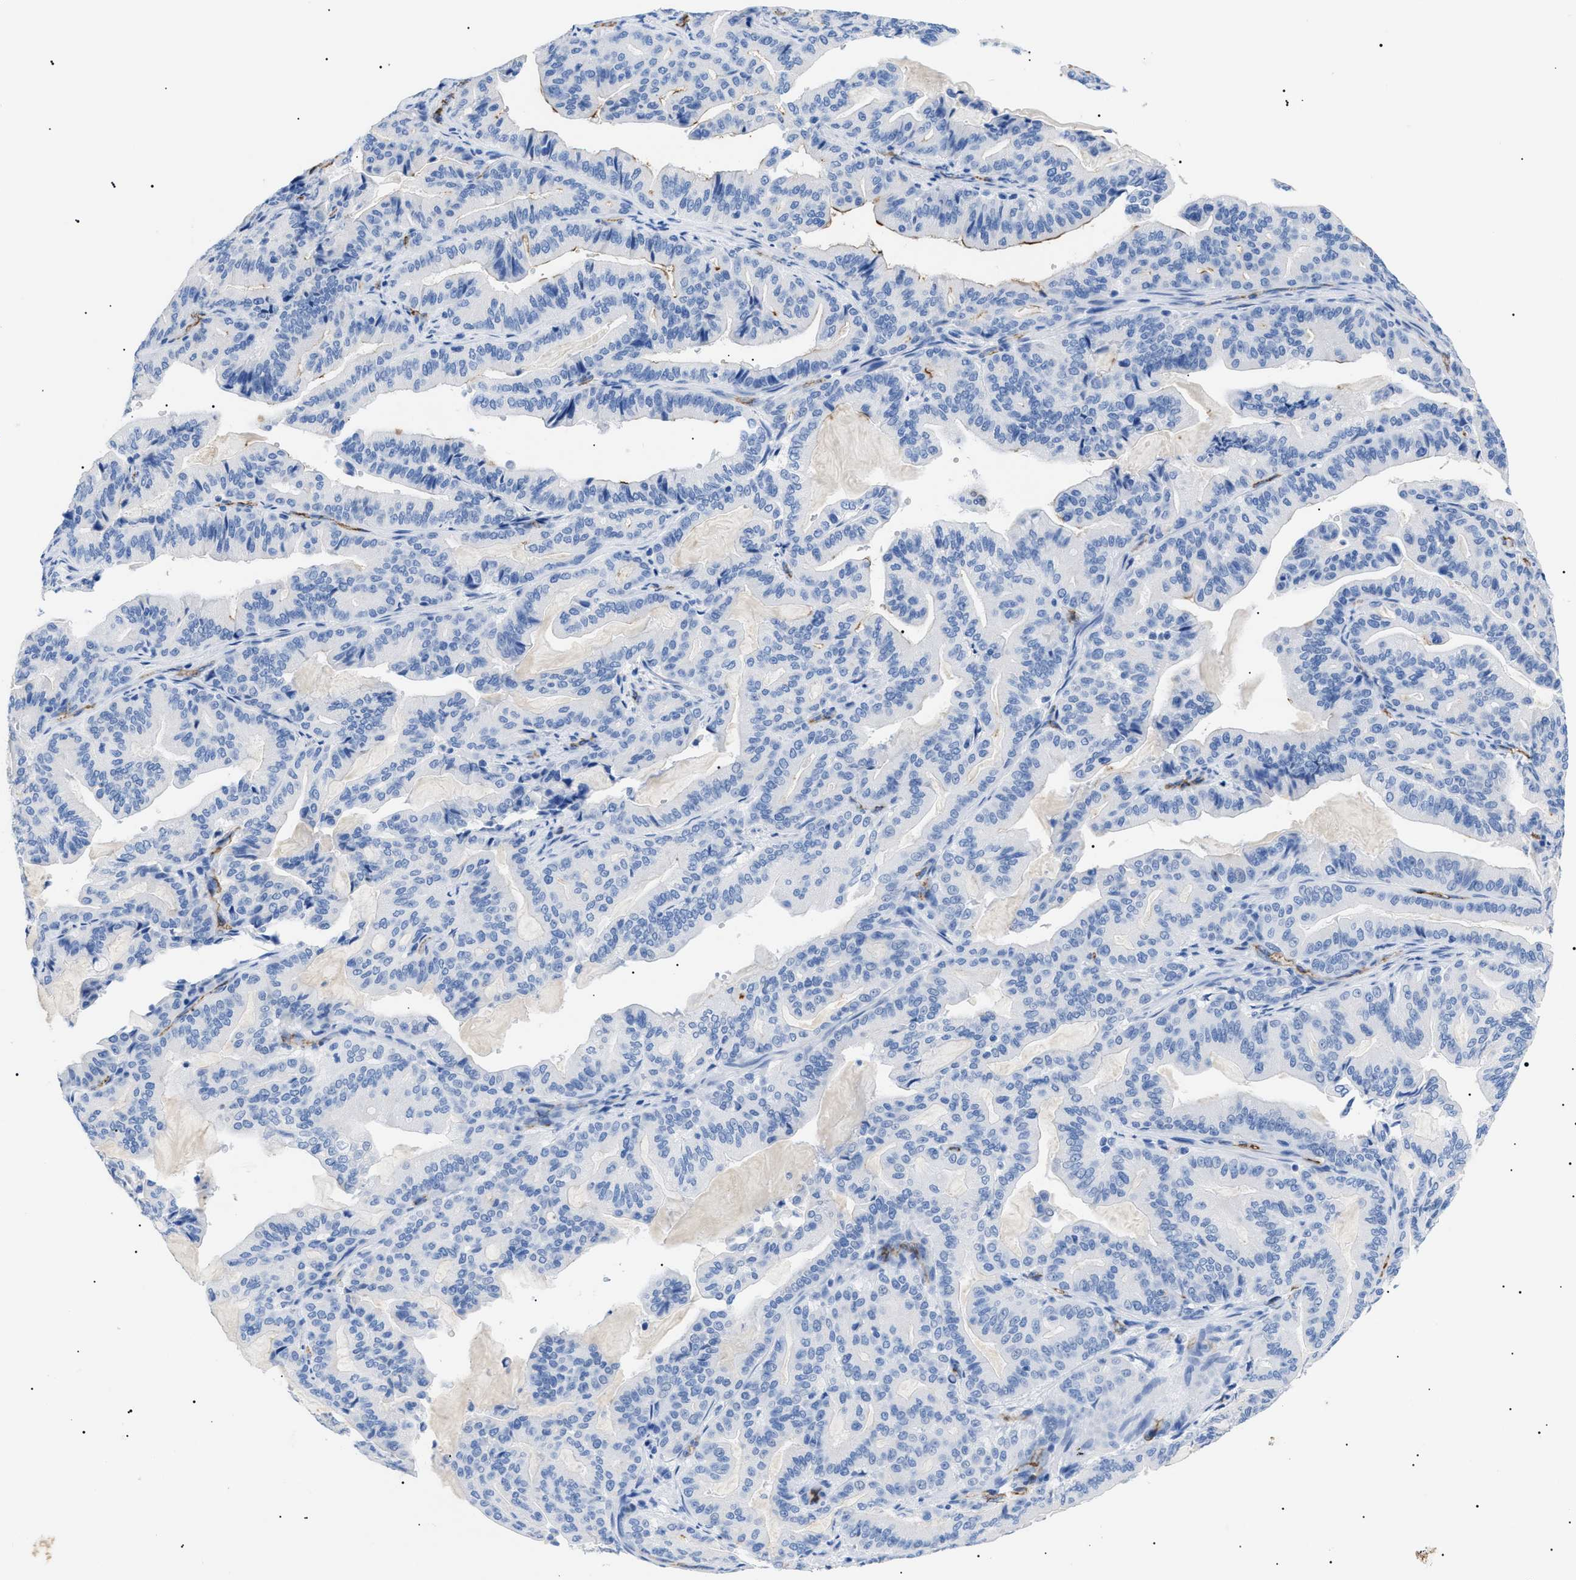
{"staining": {"intensity": "negative", "quantity": "none", "location": "none"}, "tissue": "pancreatic cancer", "cell_type": "Tumor cells", "image_type": "cancer", "snomed": [{"axis": "morphology", "description": "Adenocarcinoma, NOS"}, {"axis": "topography", "description": "Pancreas"}], "caption": "A high-resolution photomicrograph shows immunohistochemistry (IHC) staining of adenocarcinoma (pancreatic), which demonstrates no significant positivity in tumor cells.", "gene": "PODXL", "patient": {"sex": "male", "age": 63}}